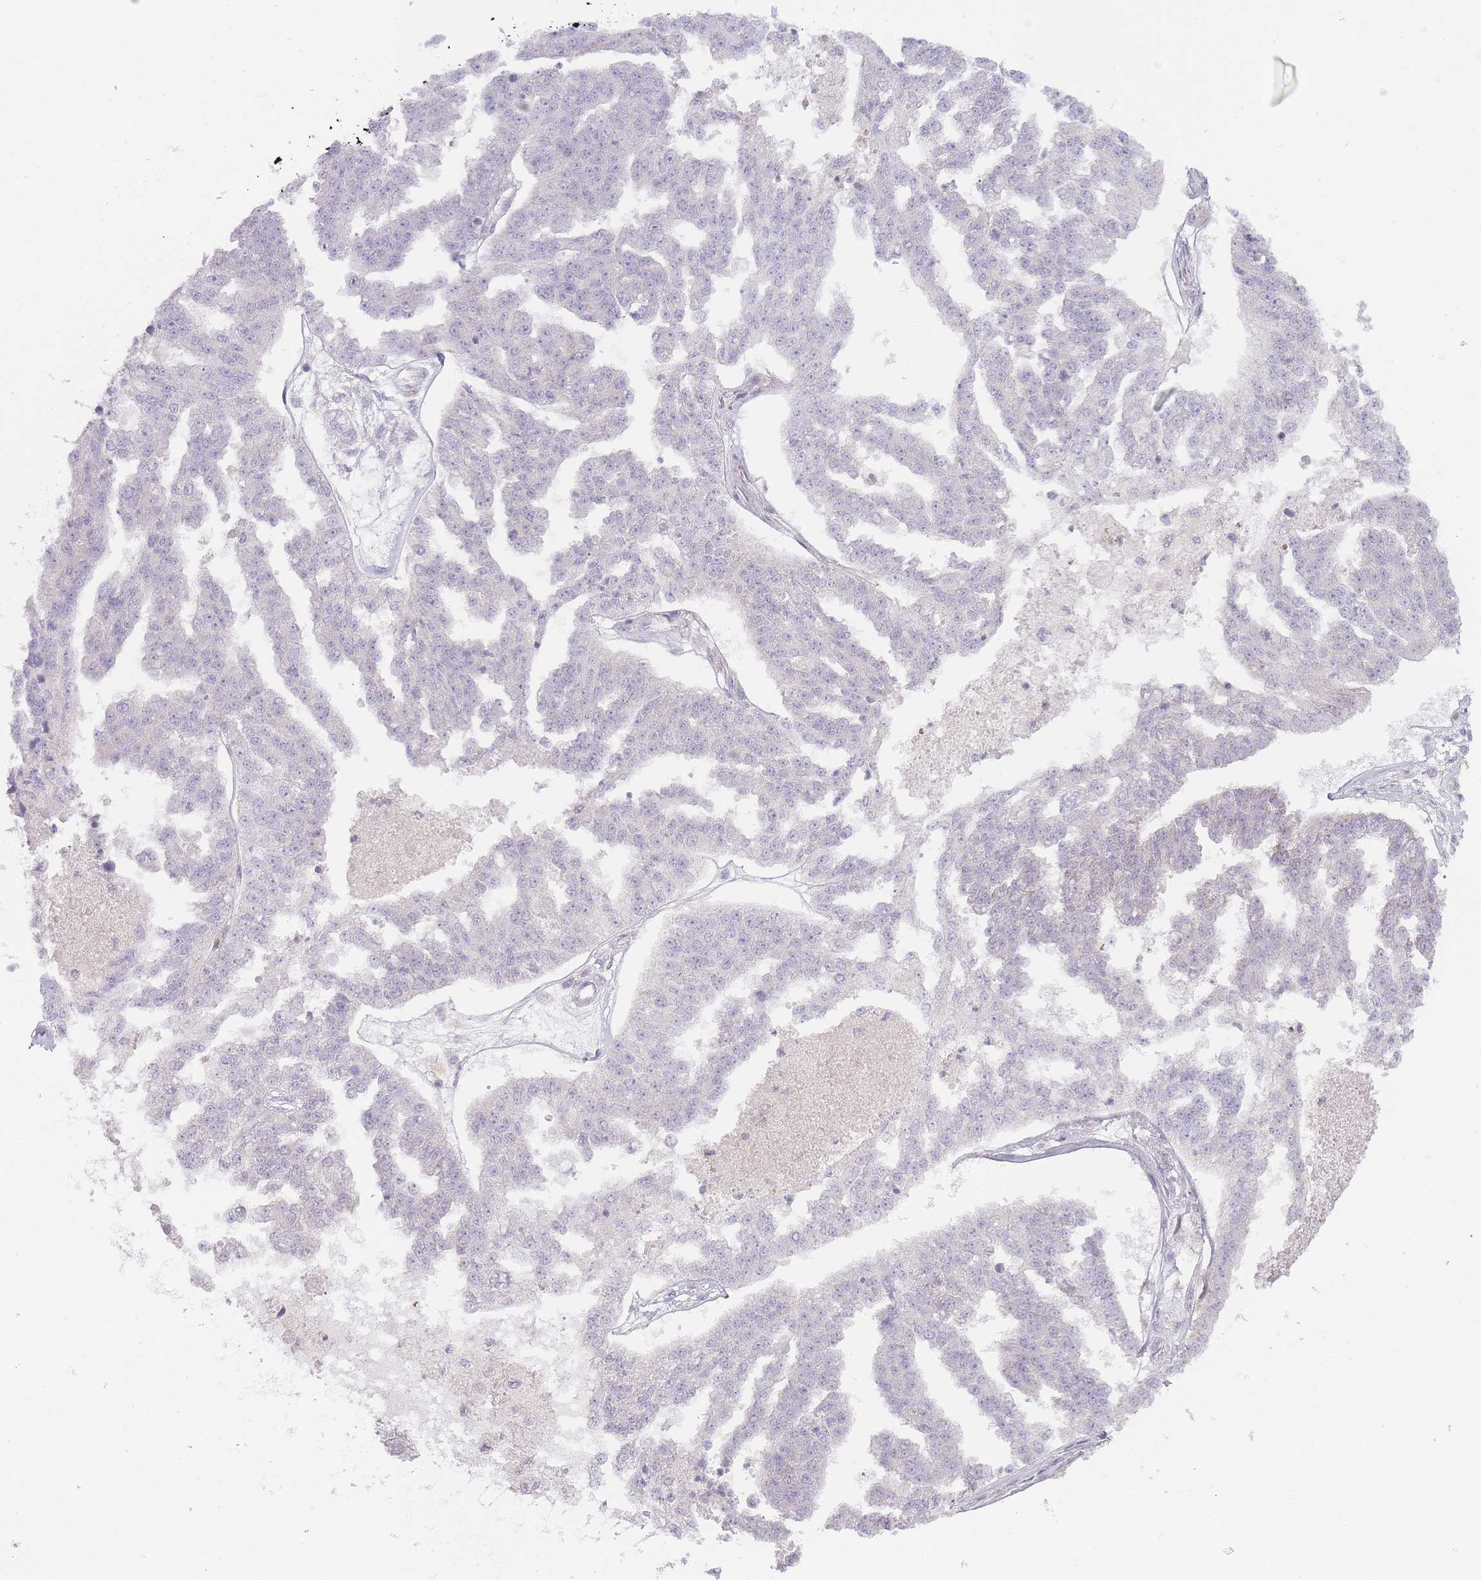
{"staining": {"intensity": "negative", "quantity": "none", "location": "none"}, "tissue": "ovarian cancer", "cell_type": "Tumor cells", "image_type": "cancer", "snomed": [{"axis": "morphology", "description": "Cystadenocarcinoma, serous, NOS"}, {"axis": "topography", "description": "Ovary"}], "caption": "Photomicrograph shows no protein positivity in tumor cells of ovarian cancer (serous cystadenocarcinoma) tissue.", "gene": "OGG1", "patient": {"sex": "female", "age": 58}}